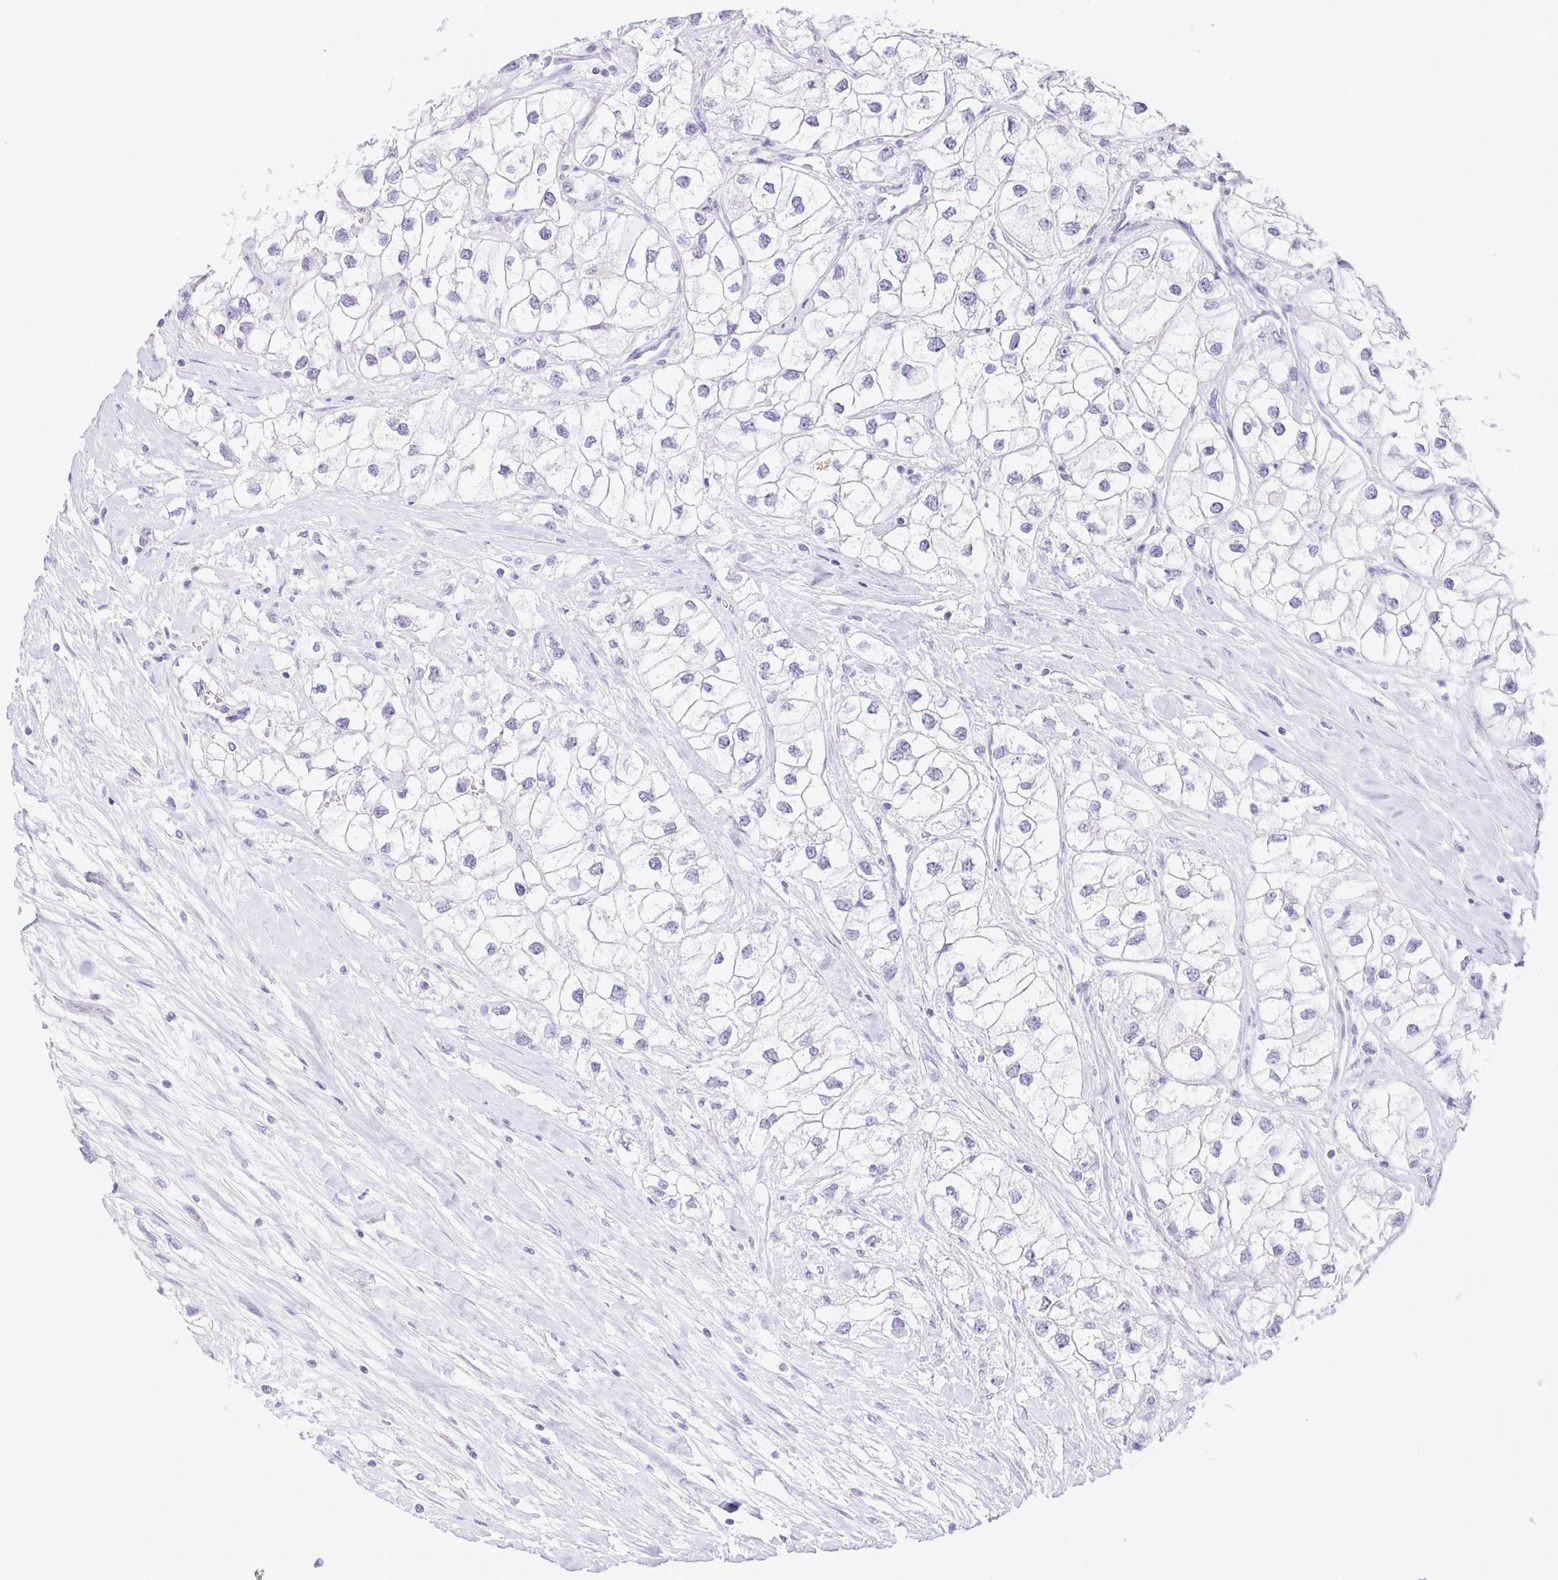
{"staining": {"intensity": "negative", "quantity": "none", "location": "none"}, "tissue": "renal cancer", "cell_type": "Tumor cells", "image_type": "cancer", "snomed": [{"axis": "morphology", "description": "Adenocarcinoma, NOS"}, {"axis": "topography", "description": "Kidney"}], "caption": "The micrograph demonstrates no significant expression in tumor cells of renal cancer.", "gene": "KRTDAP", "patient": {"sex": "male", "age": 59}}